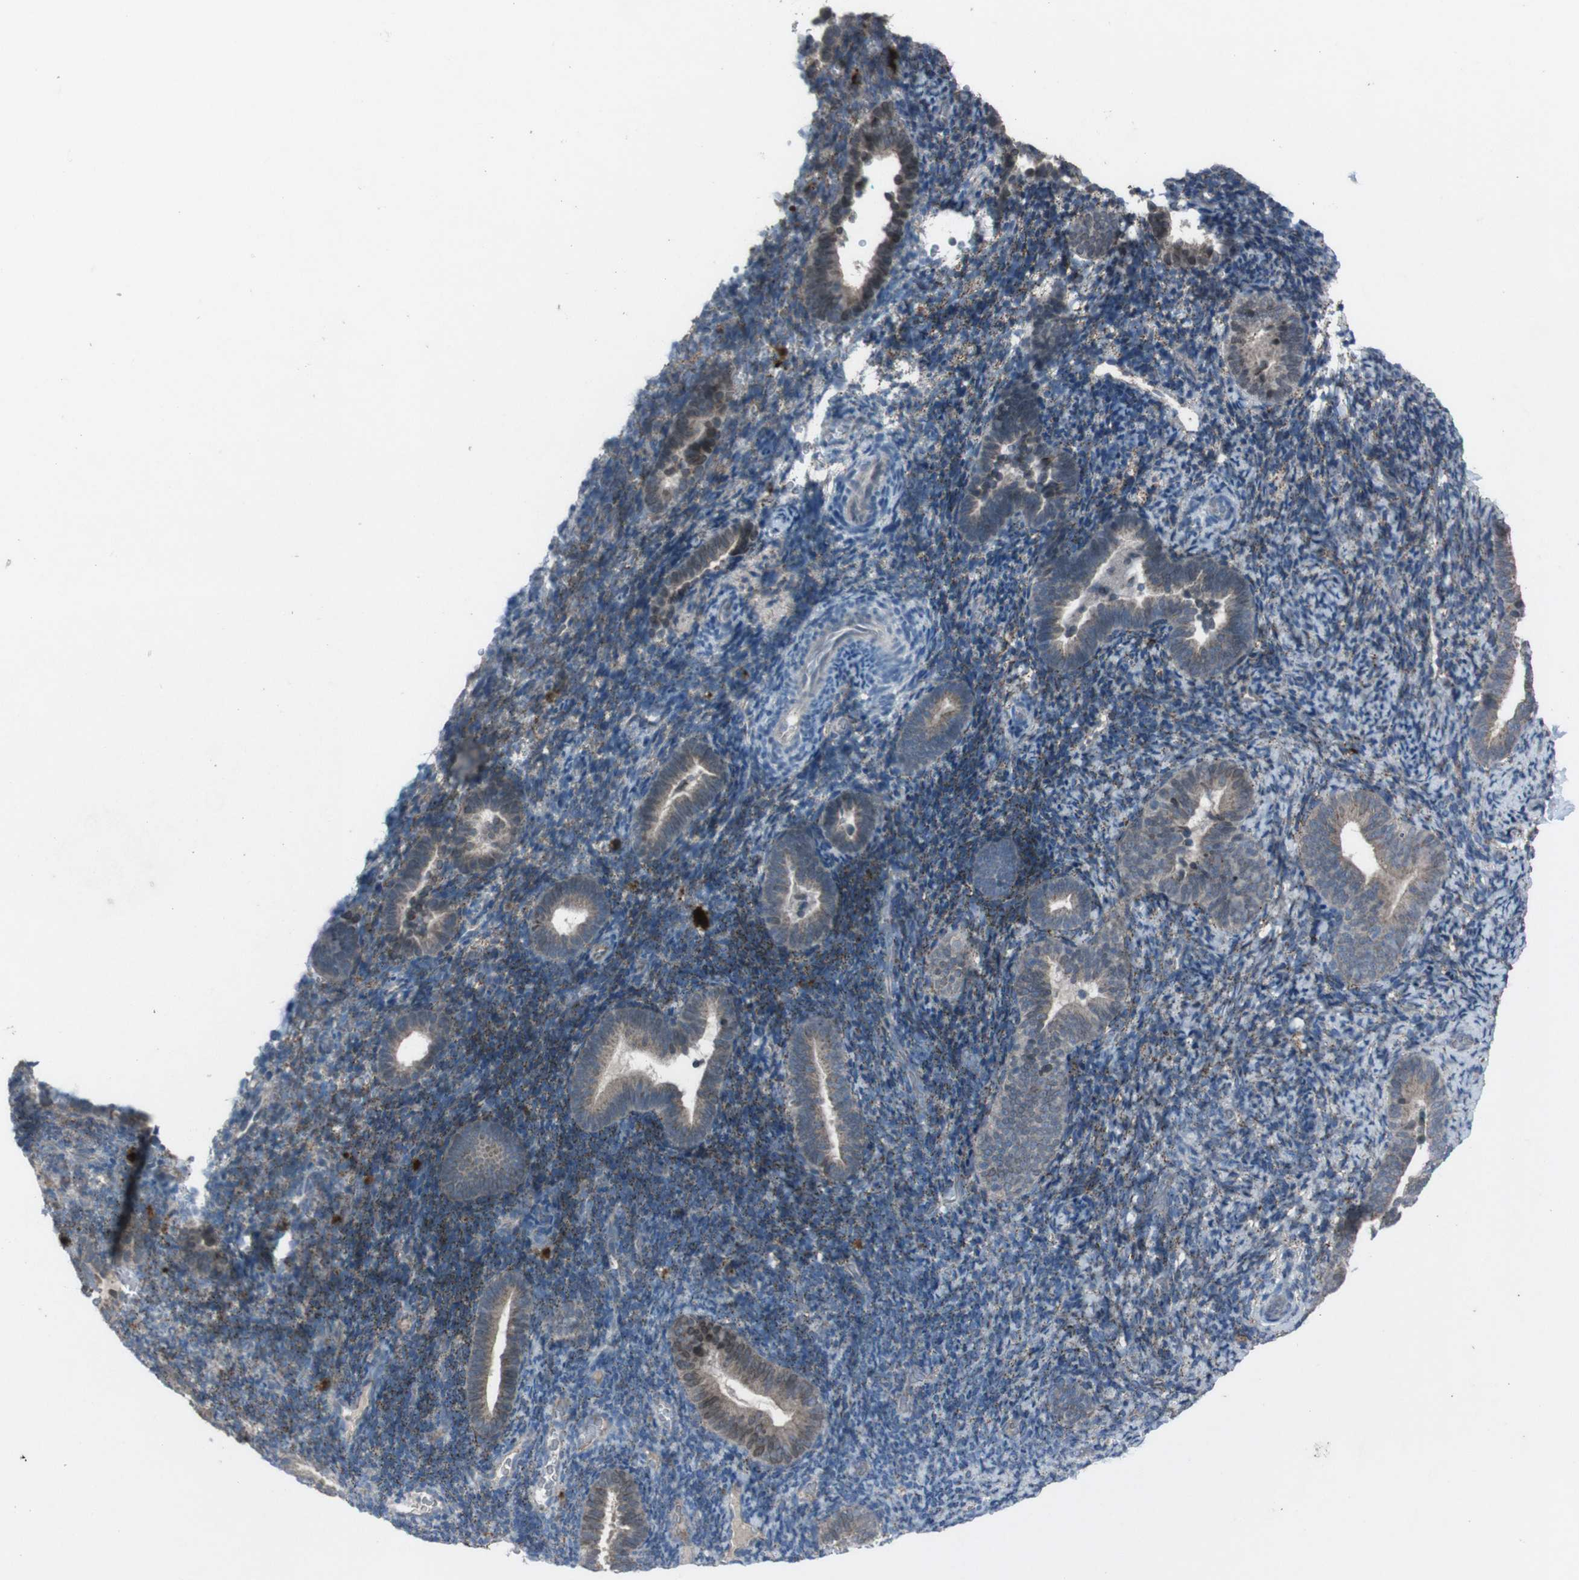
{"staining": {"intensity": "moderate", "quantity": "25%-75%", "location": "cytoplasmic/membranous"}, "tissue": "endometrium", "cell_type": "Cells in endometrial stroma", "image_type": "normal", "snomed": [{"axis": "morphology", "description": "Normal tissue, NOS"}, {"axis": "topography", "description": "Endometrium"}], "caption": "Brown immunohistochemical staining in benign human endometrium reveals moderate cytoplasmic/membranous staining in approximately 25%-75% of cells in endometrial stroma.", "gene": "EFNA5", "patient": {"sex": "female", "age": 51}}